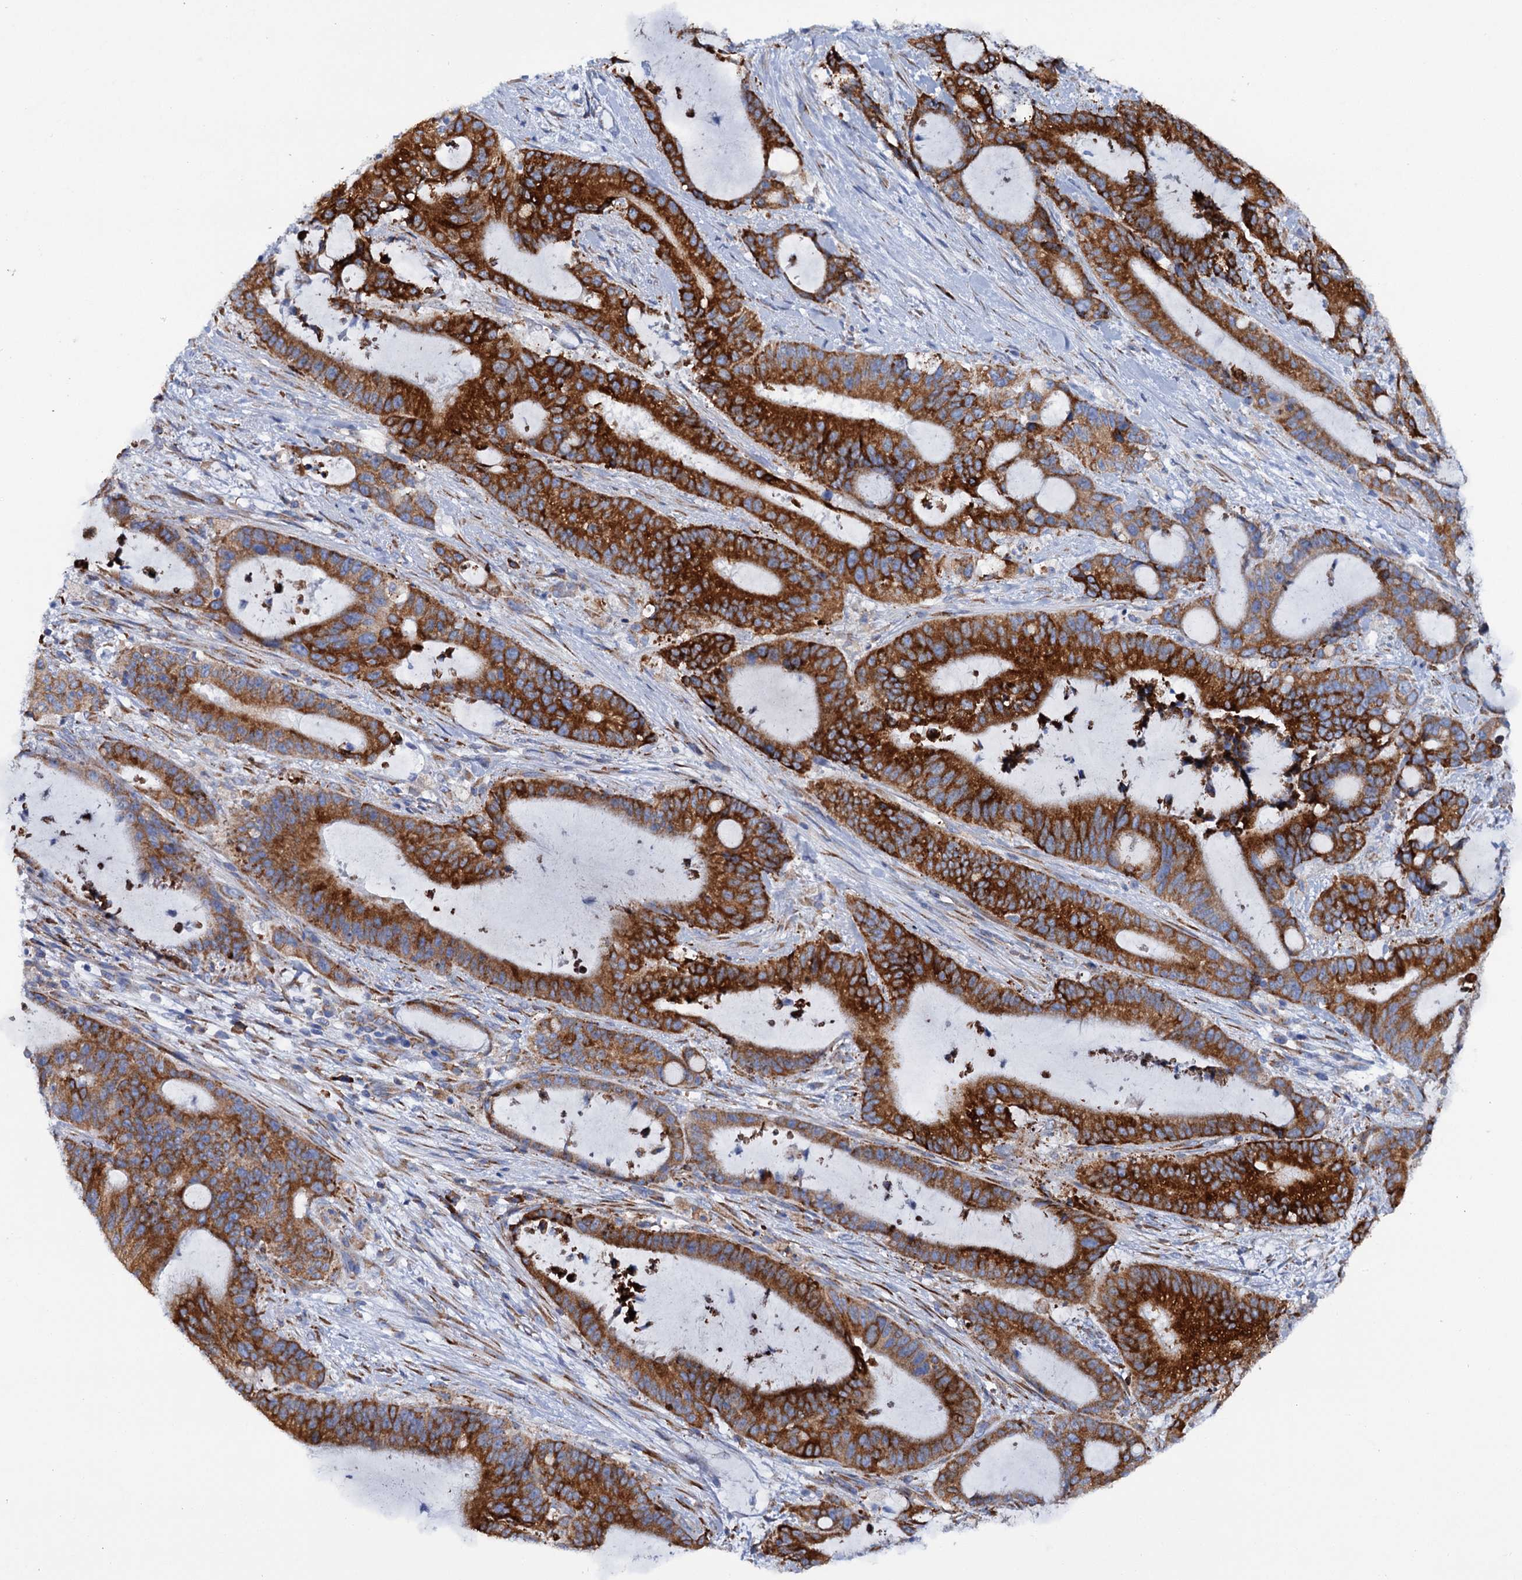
{"staining": {"intensity": "strong", "quantity": ">75%", "location": "cytoplasmic/membranous"}, "tissue": "liver cancer", "cell_type": "Tumor cells", "image_type": "cancer", "snomed": [{"axis": "morphology", "description": "Normal tissue, NOS"}, {"axis": "morphology", "description": "Cholangiocarcinoma"}, {"axis": "topography", "description": "Liver"}, {"axis": "topography", "description": "Peripheral nerve tissue"}], "caption": "Human liver cancer (cholangiocarcinoma) stained with a protein marker shows strong staining in tumor cells.", "gene": "SHE", "patient": {"sex": "female", "age": 73}}